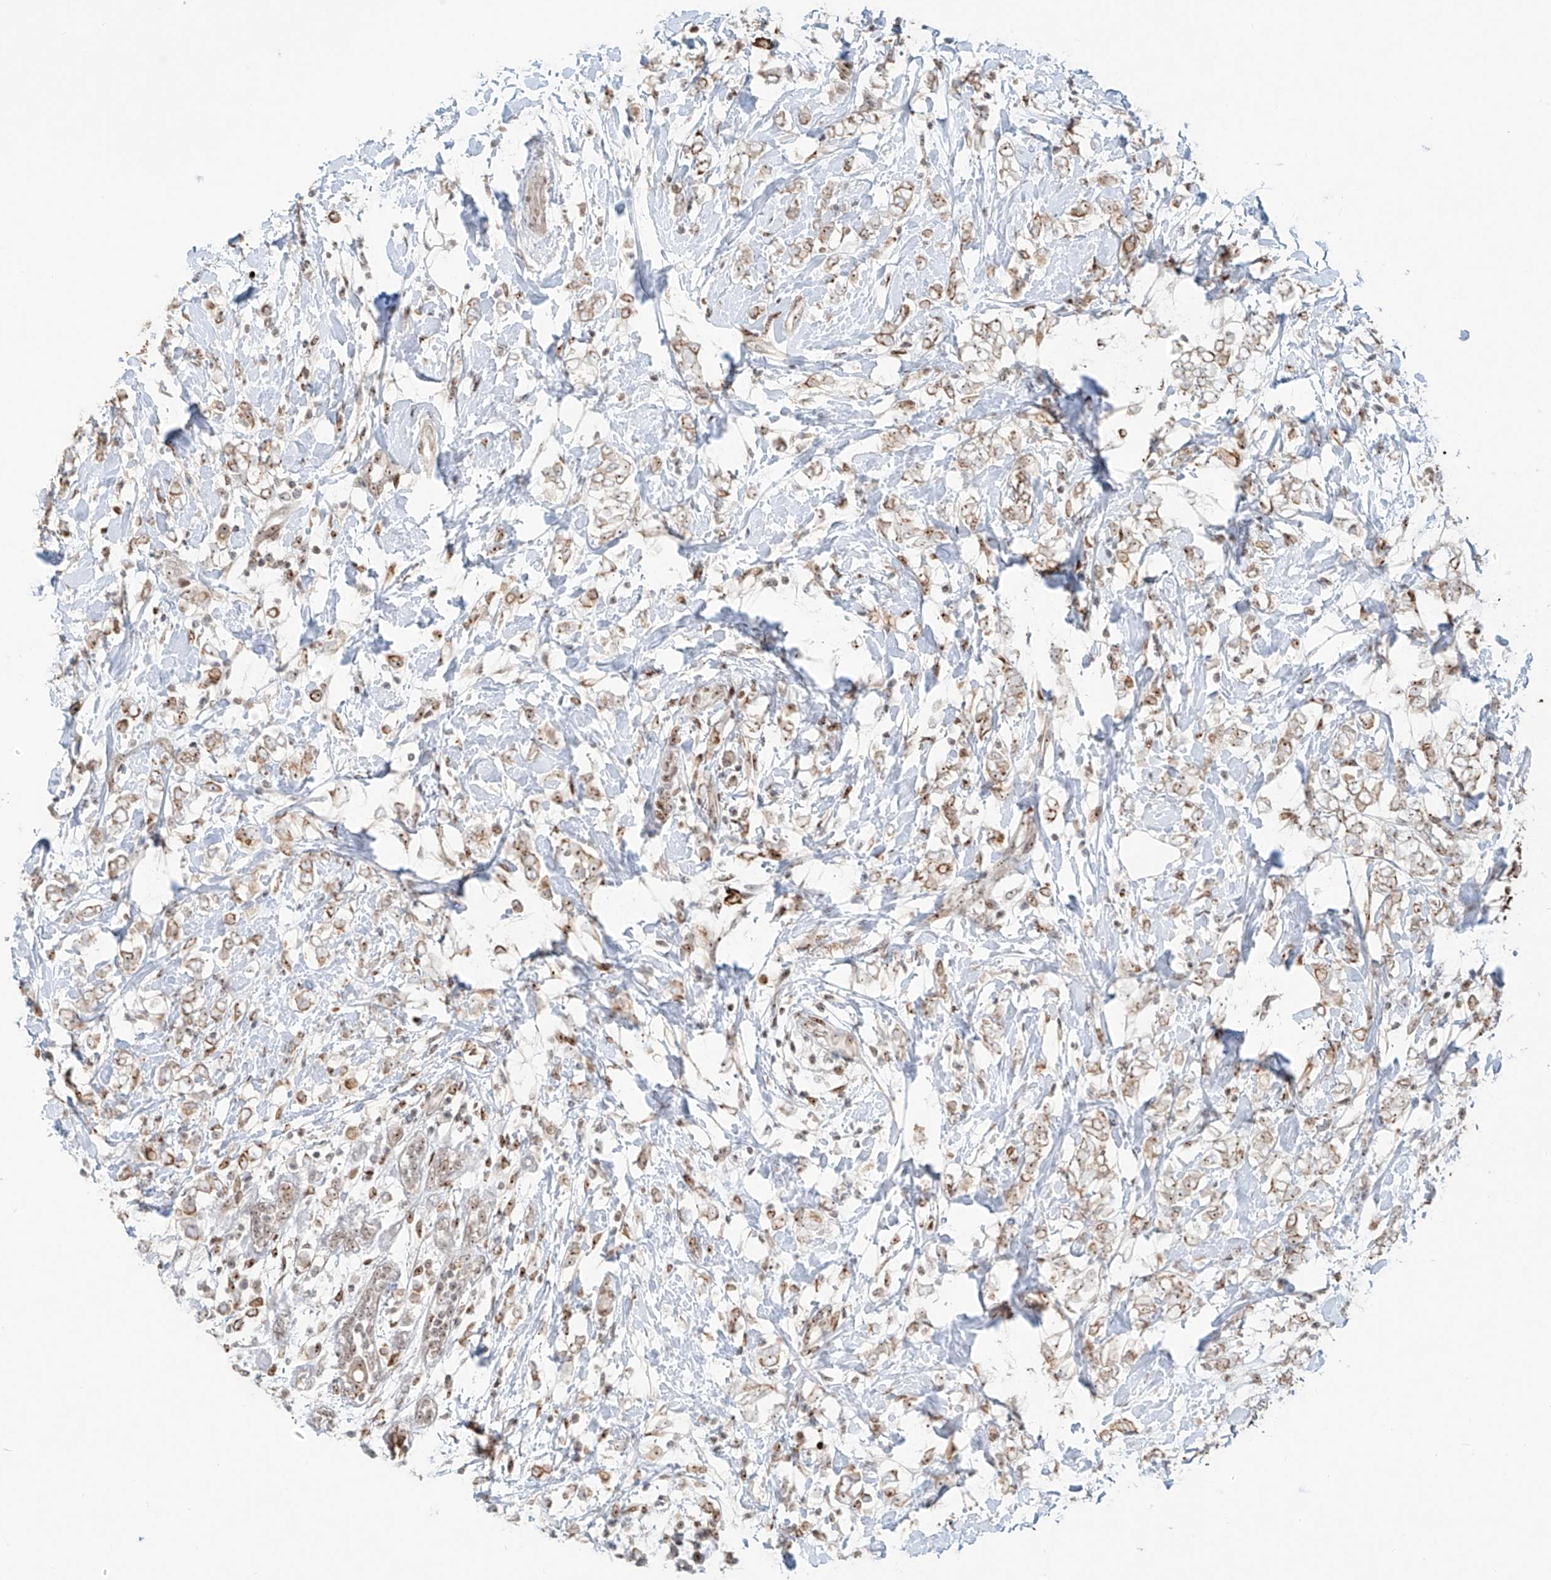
{"staining": {"intensity": "weak", "quantity": ">75%", "location": "cytoplasmic/membranous"}, "tissue": "breast cancer", "cell_type": "Tumor cells", "image_type": "cancer", "snomed": [{"axis": "morphology", "description": "Normal tissue, NOS"}, {"axis": "morphology", "description": "Lobular carcinoma"}, {"axis": "topography", "description": "Breast"}], "caption": "Protein staining of breast lobular carcinoma tissue shows weak cytoplasmic/membranous expression in about >75% of tumor cells.", "gene": "ZNF512", "patient": {"sex": "female", "age": 47}}